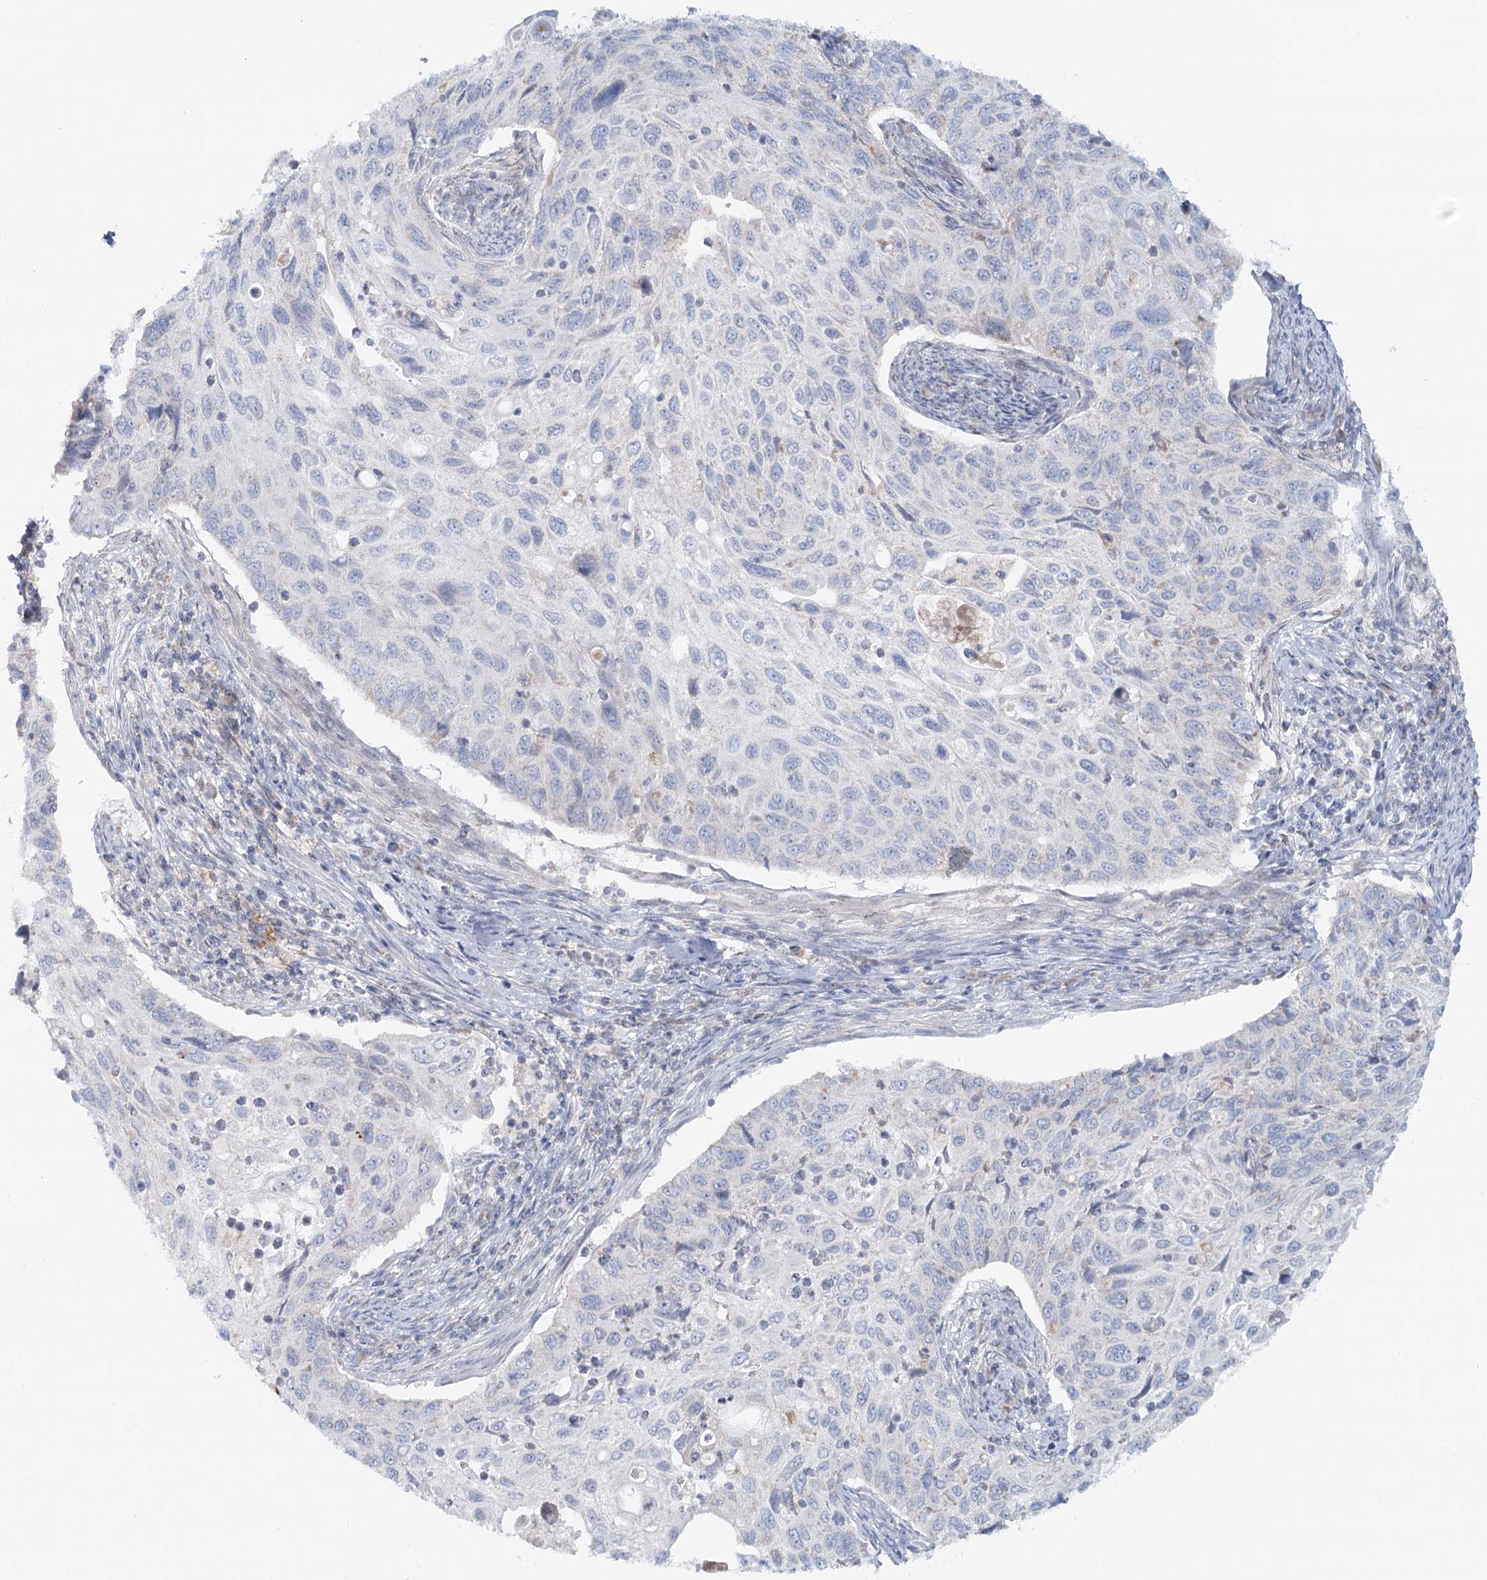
{"staining": {"intensity": "negative", "quantity": "none", "location": "none"}, "tissue": "cervical cancer", "cell_type": "Tumor cells", "image_type": "cancer", "snomed": [{"axis": "morphology", "description": "Squamous cell carcinoma, NOS"}, {"axis": "topography", "description": "Cervix"}], "caption": "This is a photomicrograph of immunohistochemistry staining of cervical cancer (squamous cell carcinoma), which shows no positivity in tumor cells.", "gene": "PSAPL1", "patient": {"sex": "female", "age": 70}}